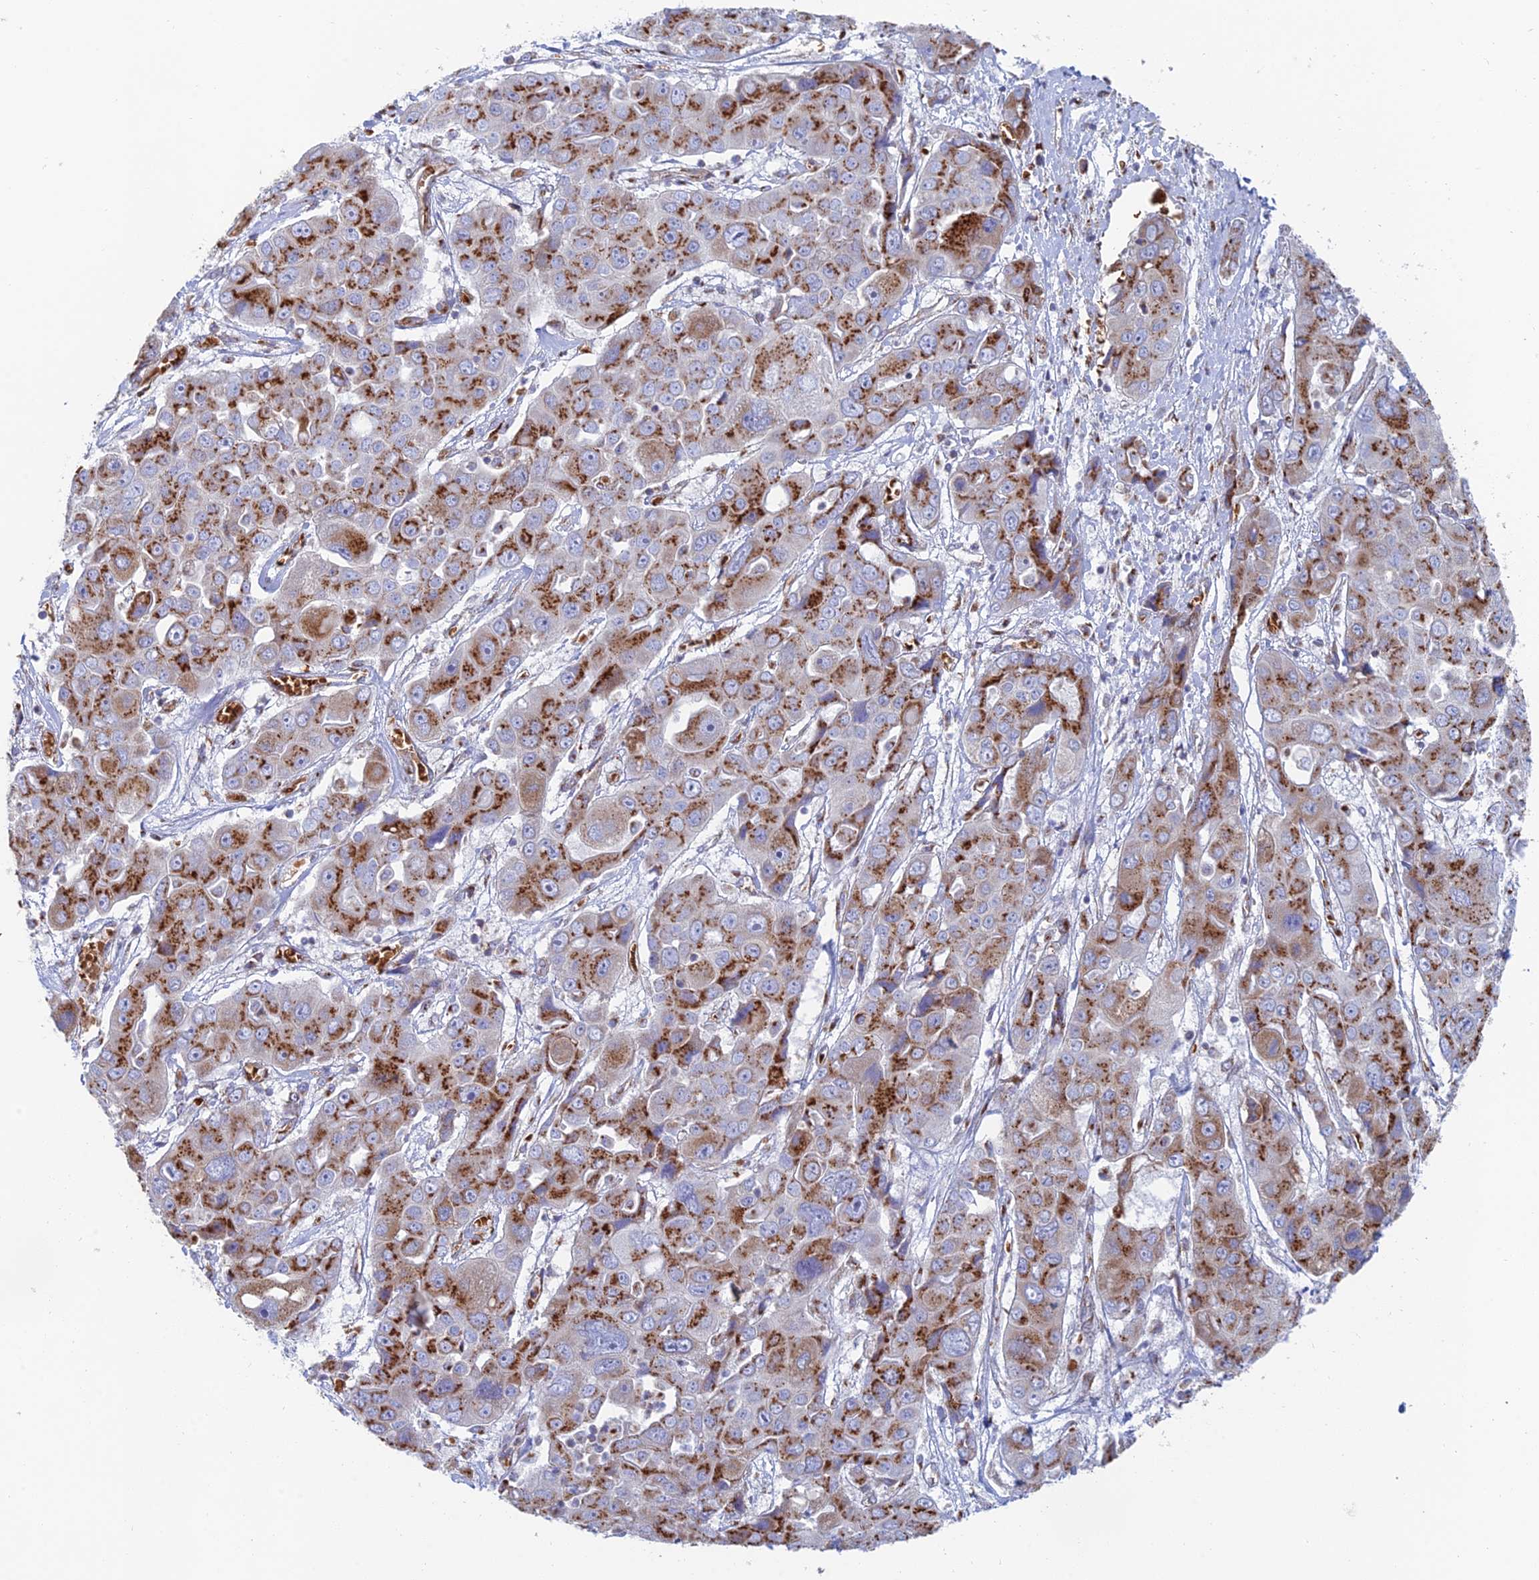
{"staining": {"intensity": "moderate", "quantity": ">75%", "location": "cytoplasmic/membranous"}, "tissue": "liver cancer", "cell_type": "Tumor cells", "image_type": "cancer", "snomed": [{"axis": "morphology", "description": "Cholangiocarcinoma"}, {"axis": "topography", "description": "Liver"}], "caption": "A brown stain shows moderate cytoplasmic/membranous positivity of a protein in cholangiocarcinoma (liver) tumor cells.", "gene": "HS2ST1", "patient": {"sex": "male", "age": 67}}